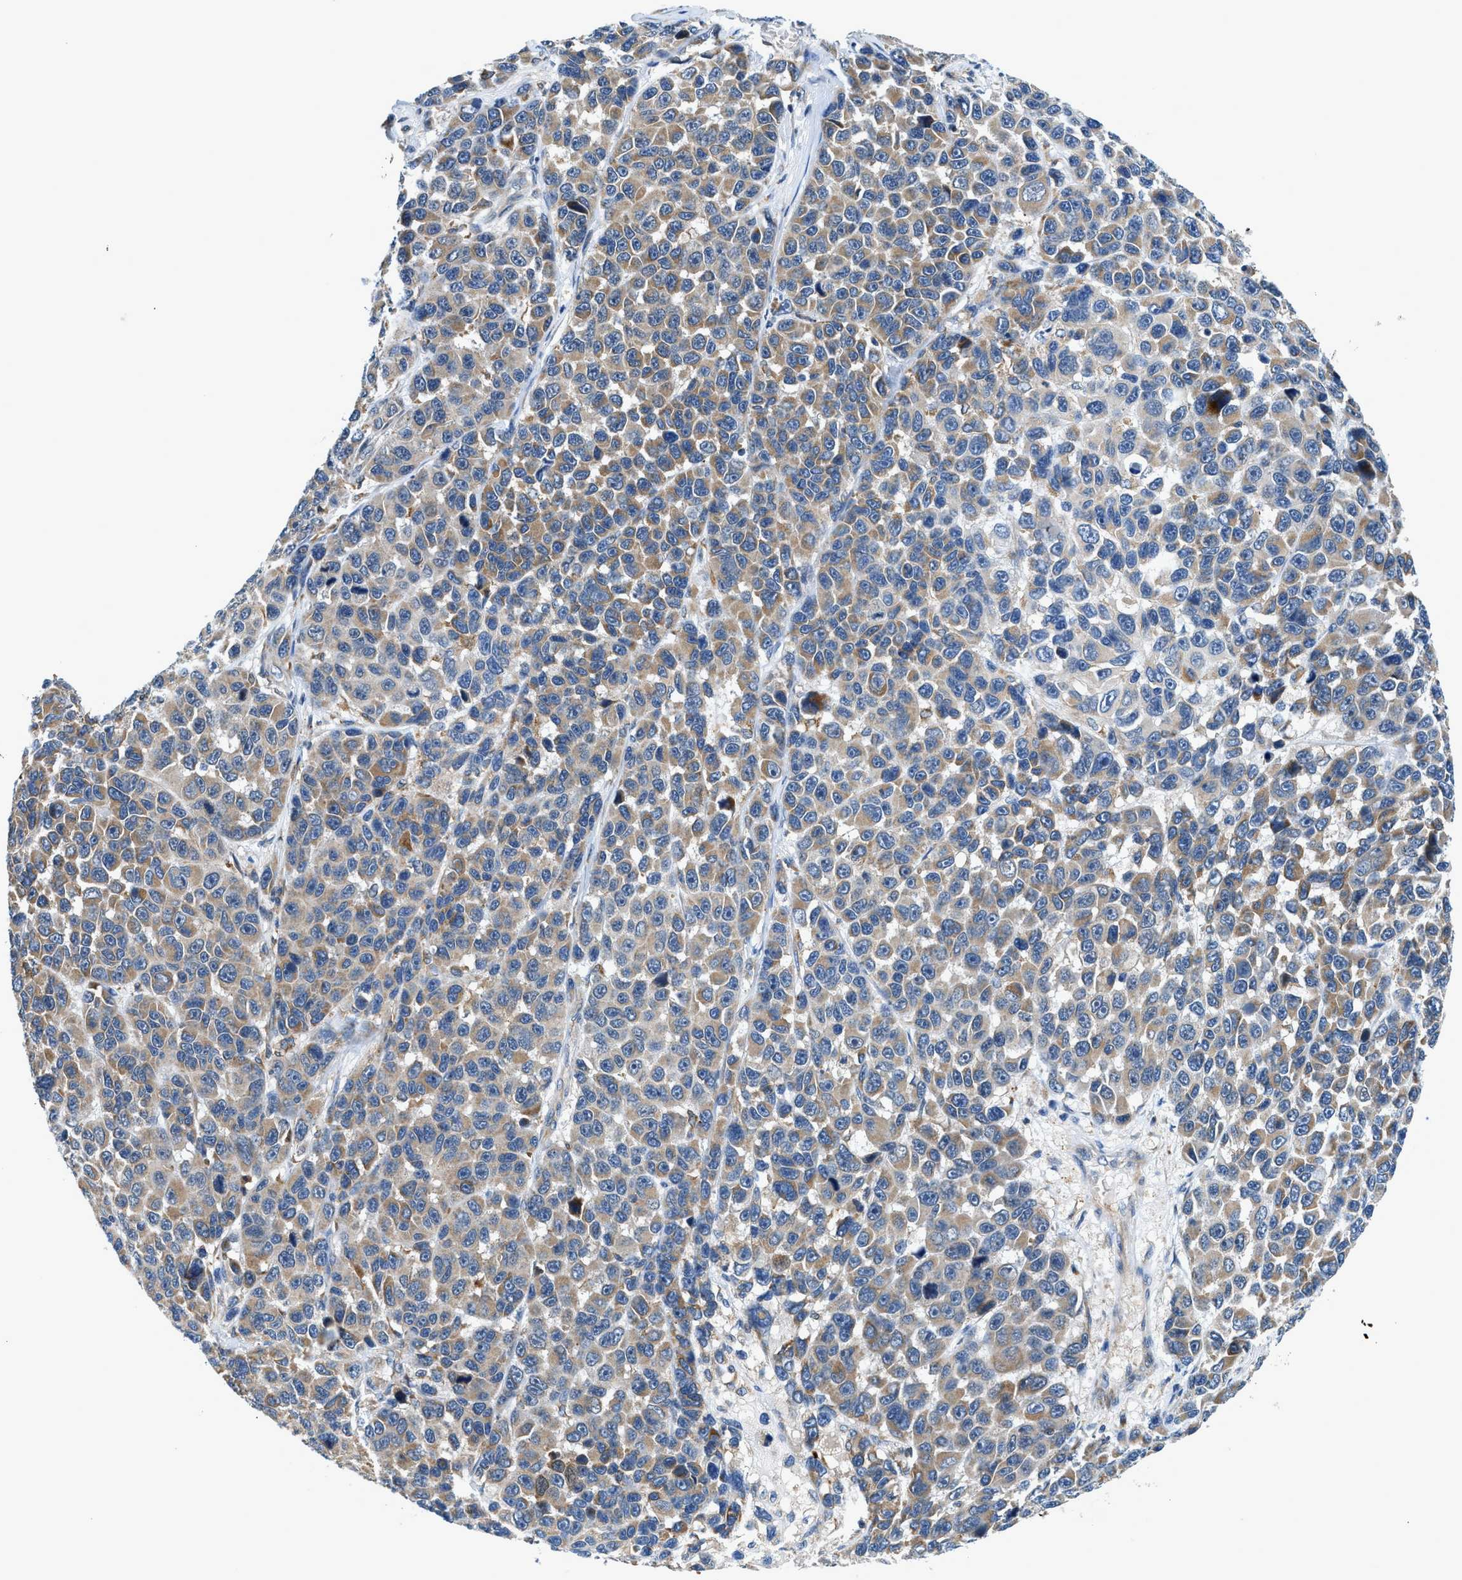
{"staining": {"intensity": "moderate", "quantity": ">75%", "location": "cytoplasmic/membranous"}, "tissue": "melanoma", "cell_type": "Tumor cells", "image_type": "cancer", "snomed": [{"axis": "morphology", "description": "Malignant melanoma, NOS"}, {"axis": "topography", "description": "Skin"}], "caption": "Melanoma stained with immunohistochemistry (IHC) displays moderate cytoplasmic/membranous expression in about >75% of tumor cells.", "gene": "LPIN2", "patient": {"sex": "male", "age": 53}}